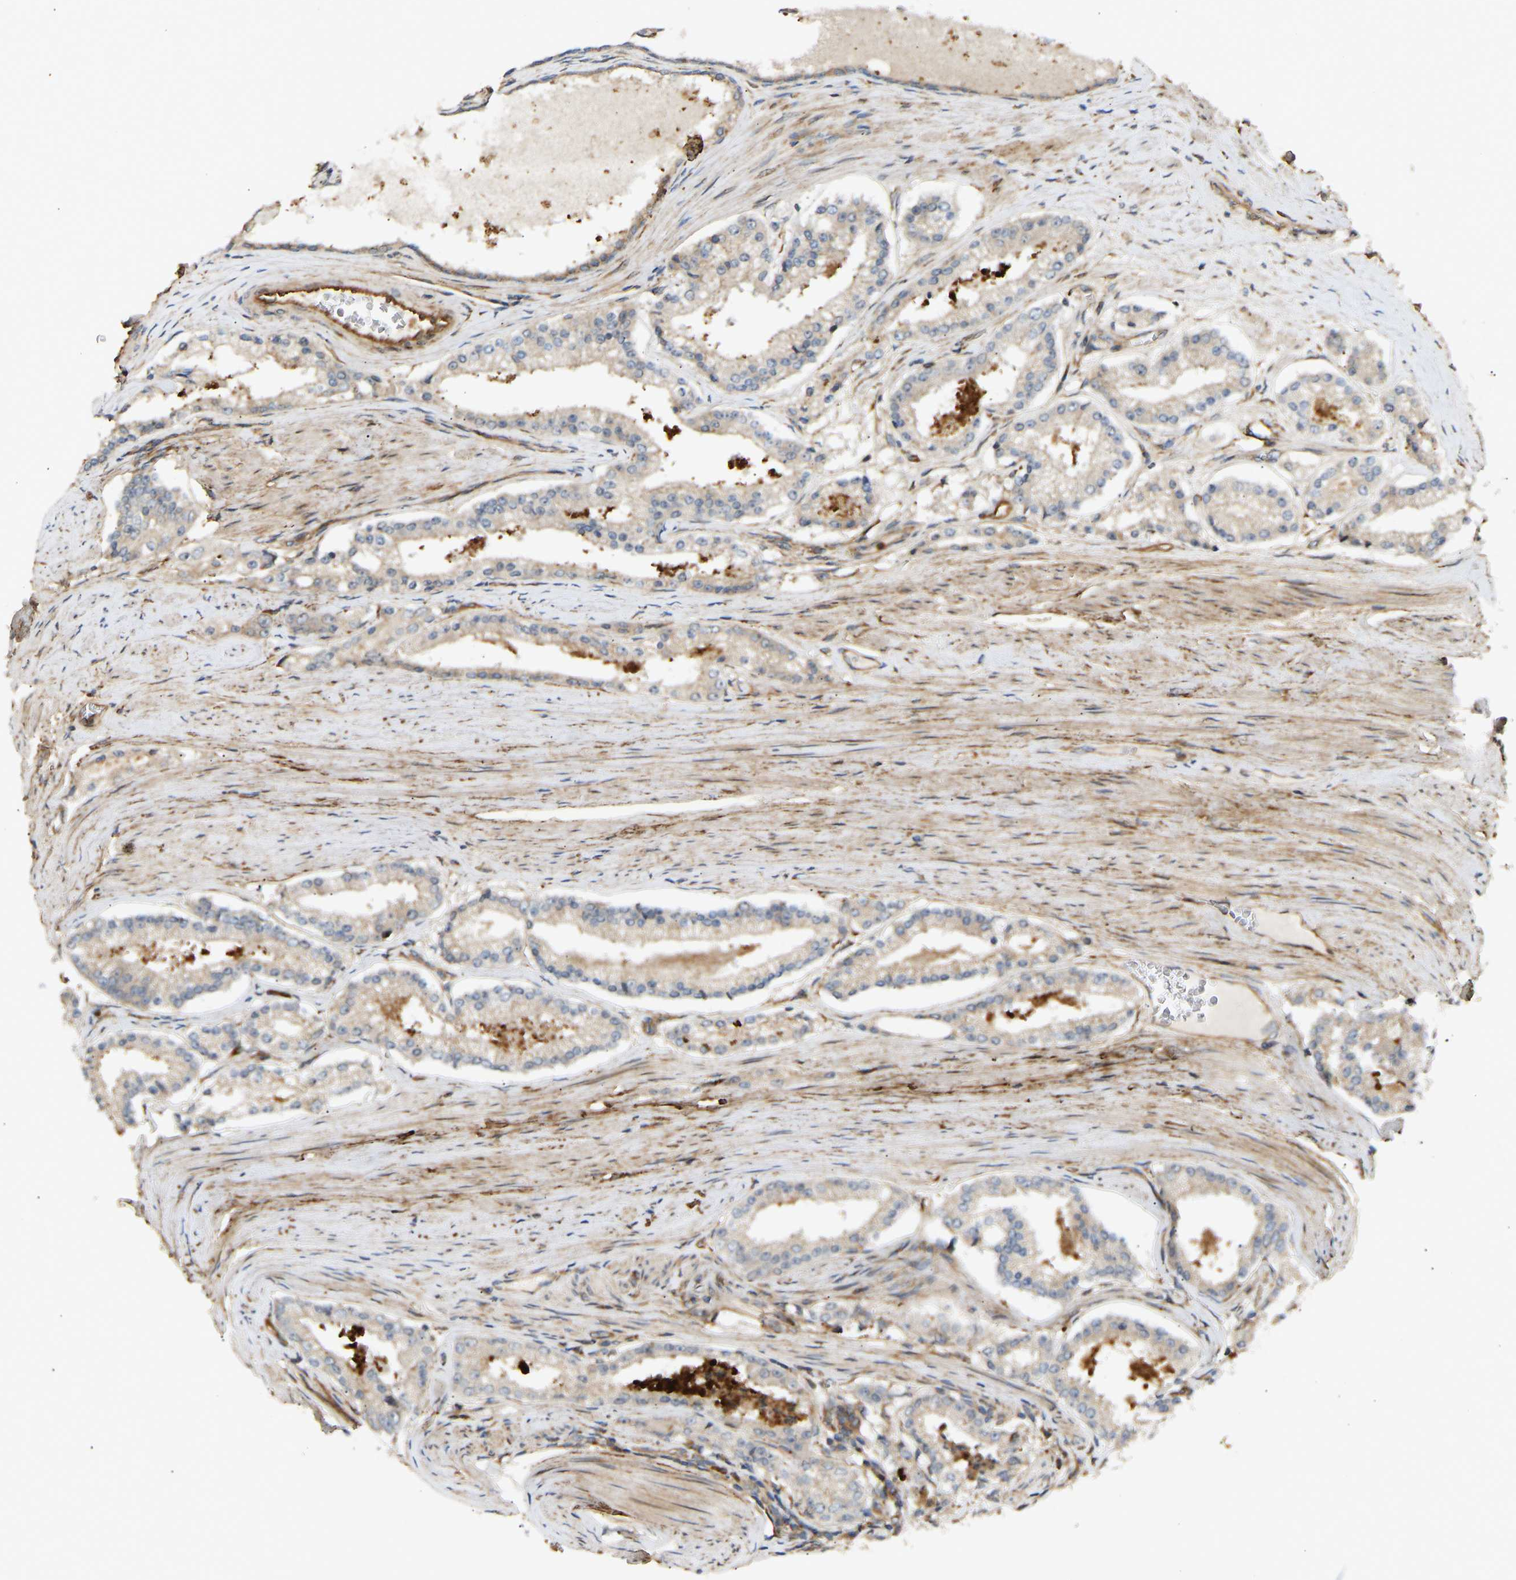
{"staining": {"intensity": "weak", "quantity": "<25%", "location": "cytoplasmic/membranous"}, "tissue": "prostate cancer", "cell_type": "Tumor cells", "image_type": "cancer", "snomed": [{"axis": "morphology", "description": "Adenocarcinoma, Low grade"}, {"axis": "topography", "description": "Prostate"}], "caption": "Immunohistochemistry histopathology image of neoplastic tissue: human prostate adenocarcinoma (low-grade) stained with DAB displays no significant protein expression in tumor cells. The staining was performed using DAB to visualize the protein expression in brown, while the nuclei were stained in blue with hematoxylin (Magnification: 20x).", "gene": "PLCG2", "patient": {"sex": "male", "age": 63}}